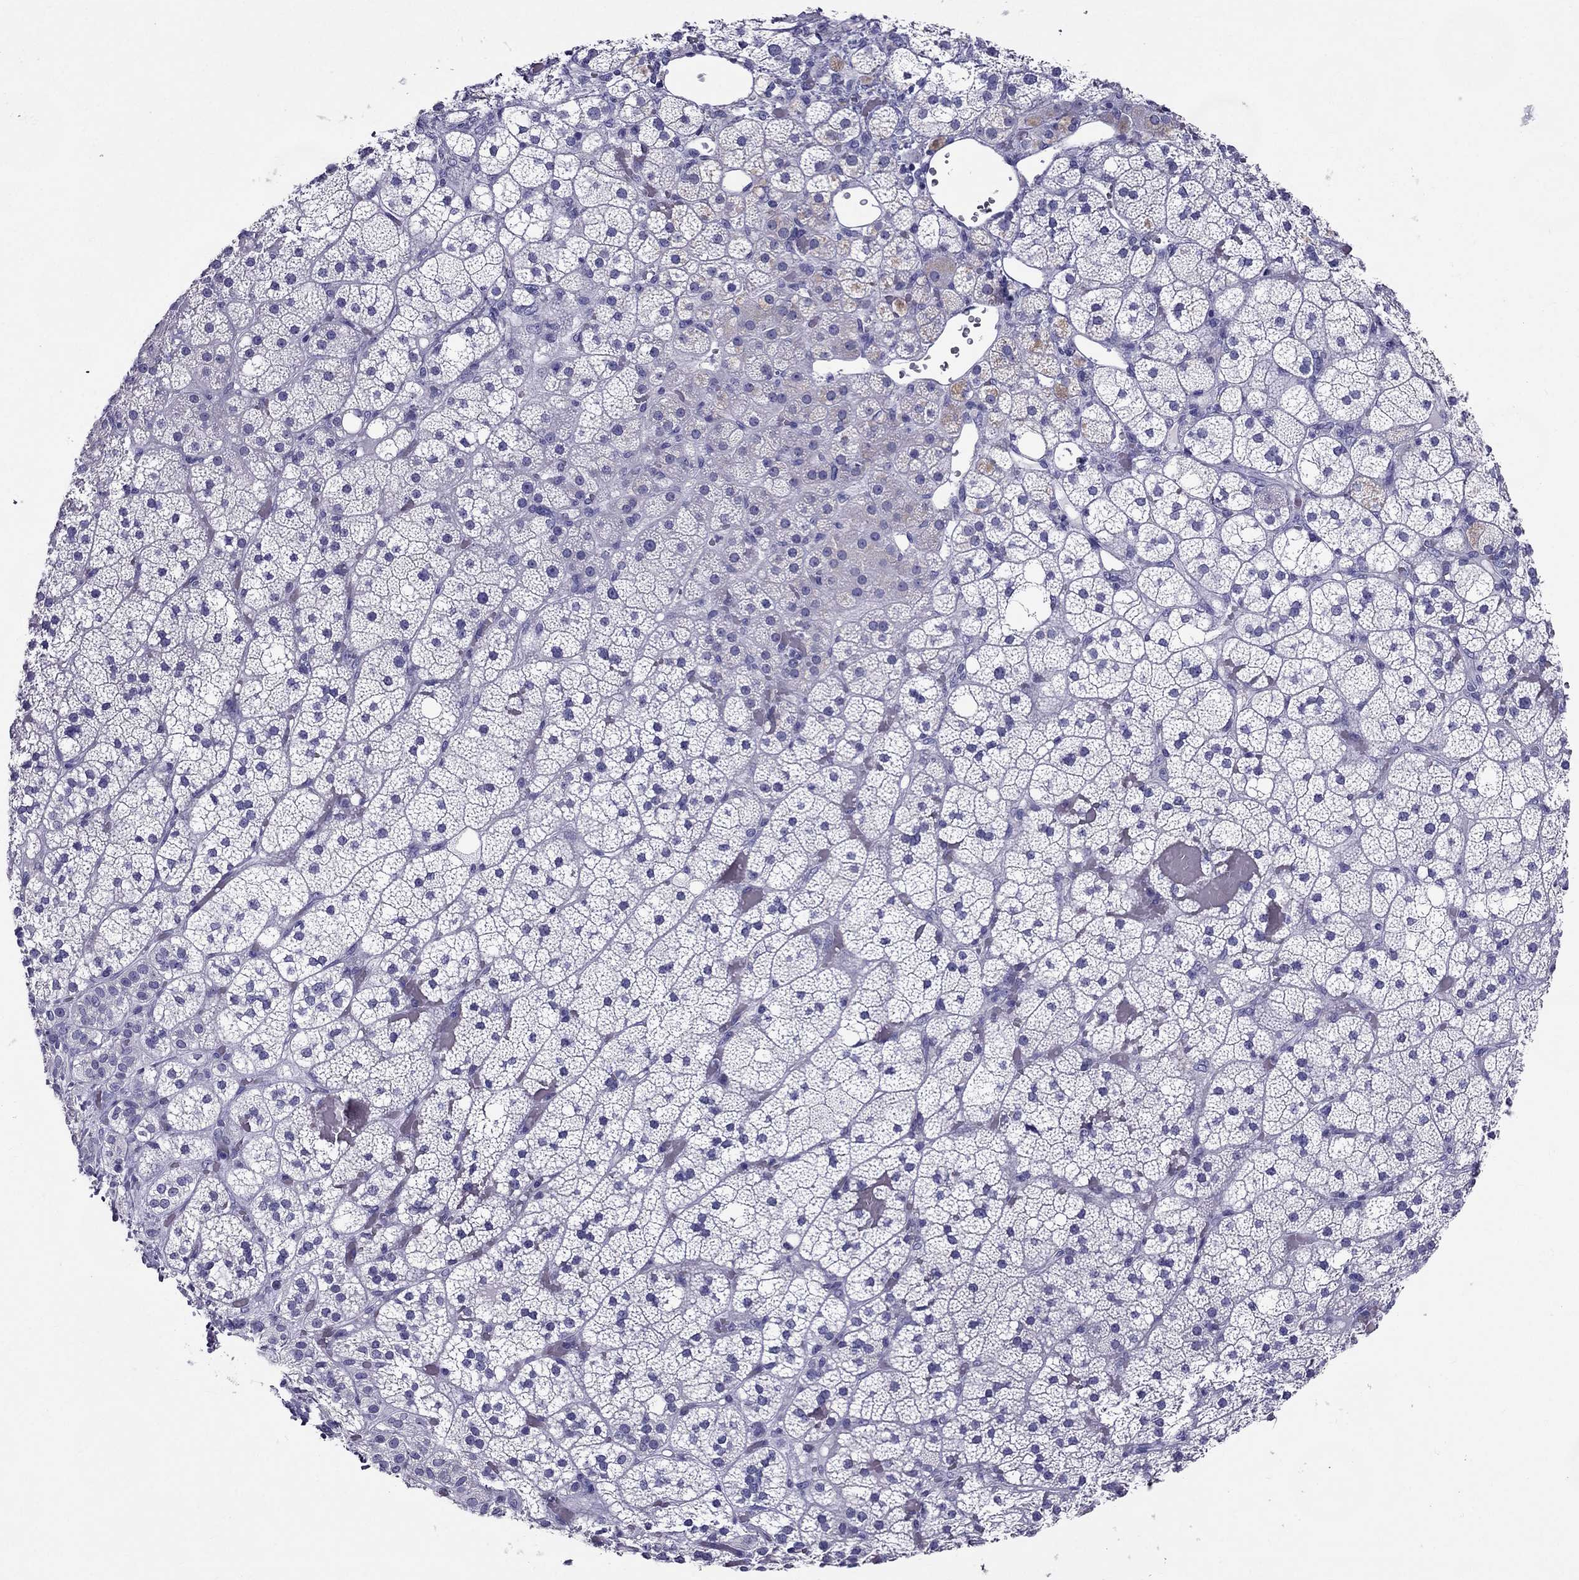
{"staining": {"intensity": "negative", "quantity": "none", "location": "none"}, "tissue": "adrenal gland", "cell_type": "Glandular cells", "image_type": "normal", "snomed": [{"axis": "morphology", "description": "Normal tissue, NOS"}, {"axis": "topography", "description": "Adrenal gland"}], "caption": "Immunohistochemistry histopathology image of unremarkable human adrenal gland stained for a protein (brown), which shows no staining in glandular cells.", "gene": "ZNF541", "patient": {"sex": "male", "age": 53}}